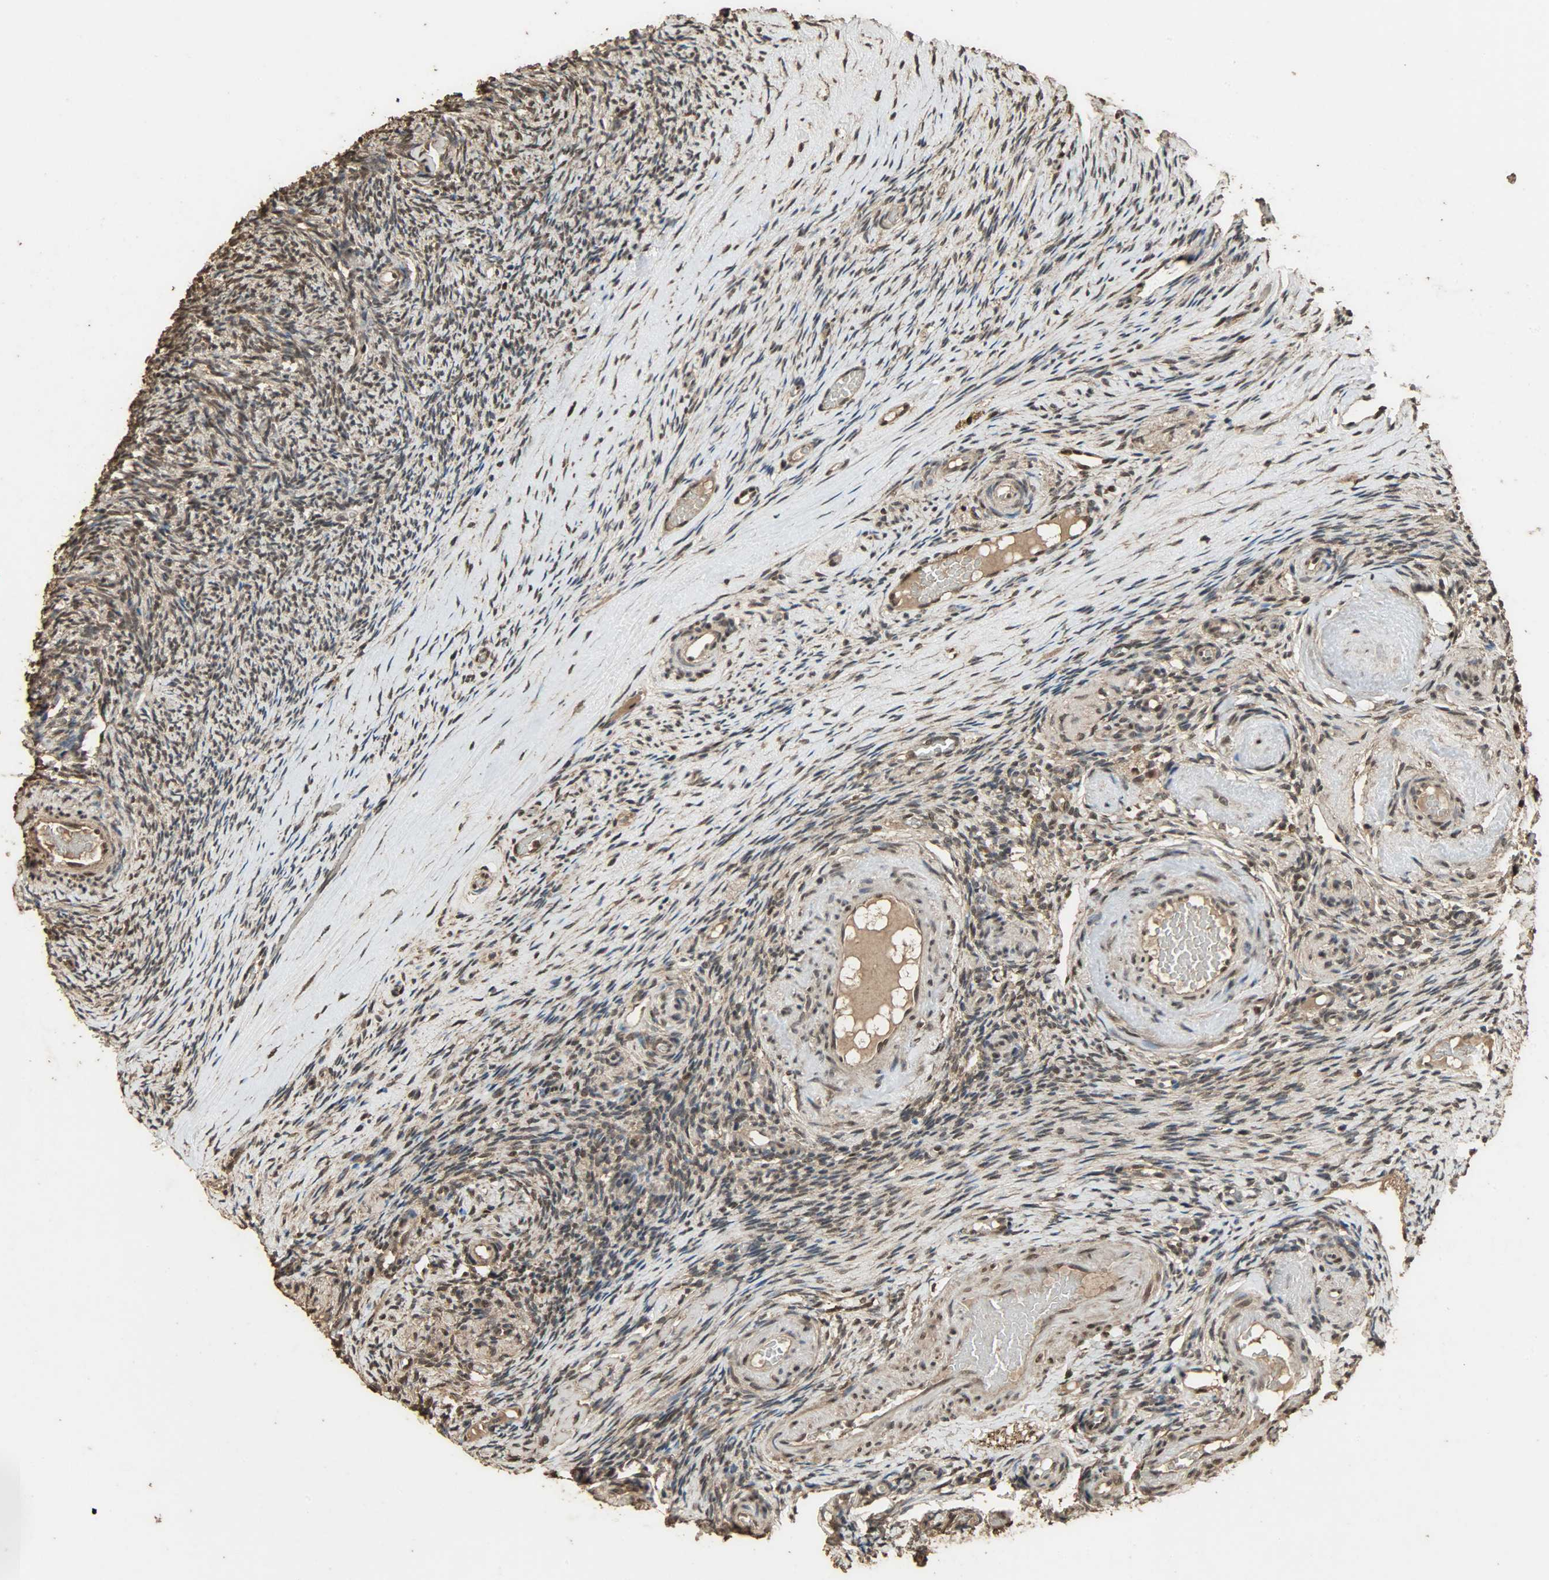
{"staining": {"intensity": "weak", "quantity": ">75%", "location": "nuclear"}, "tissue": "ovary", "cell_type": "Ovarian stroma cells", "image_type": "normal", "snomed": [{"axis": "morphology", "description": "Normal tissue, NOS"}, {"axis": "topography", "description": "Ovary"}], "caption": "DAB immunohistochemical staining of normal ovary displays weak nuclear protein staining in approximately >75% of ovarian stroma cells.", "gene": "CCNT2", "patient": {"sex": "female", "age": 60}}